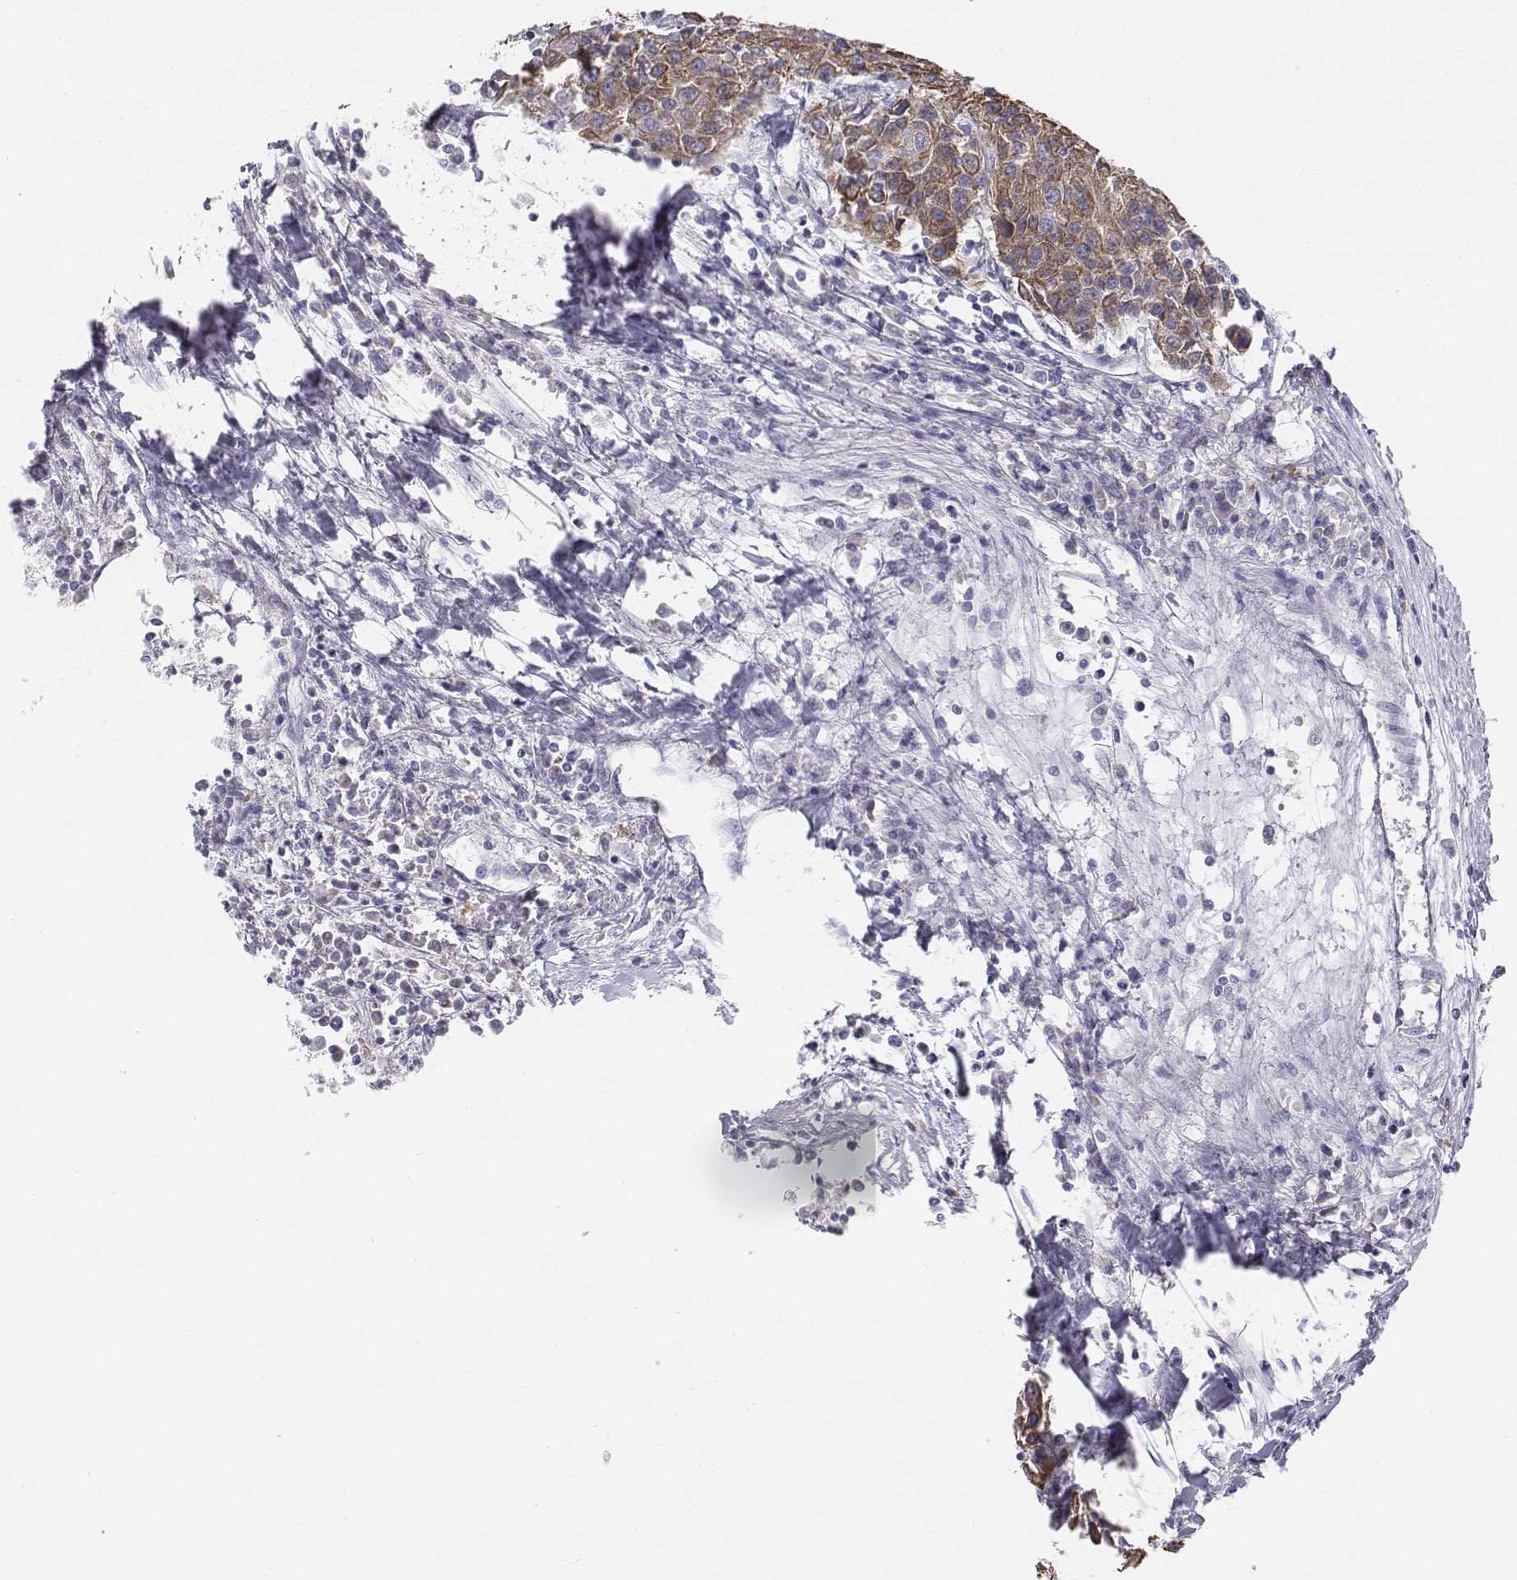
{"staining": {"intensity": "moderate", "quantity": "25%-75%", "location": "cytoplasmic/membranous"}, "tissue": "urothelial cancer", "cell_type": "Tumor cells", "image_type": "cancer", "snomed": [{"axis": "morphology", "description": "Urothelial carcinoma, High grade"}, {"axis": "topography", "description": "Urinary bladder"}], "caption": "Moderate cytoplasmic/membranous staining for a protein is identified in about 25%-75% of tumor cells of urothelial cancer using immunohistochemistry (IHC).", "gene": "CHST14", "patient": {"sex": "female", "age": 85}}